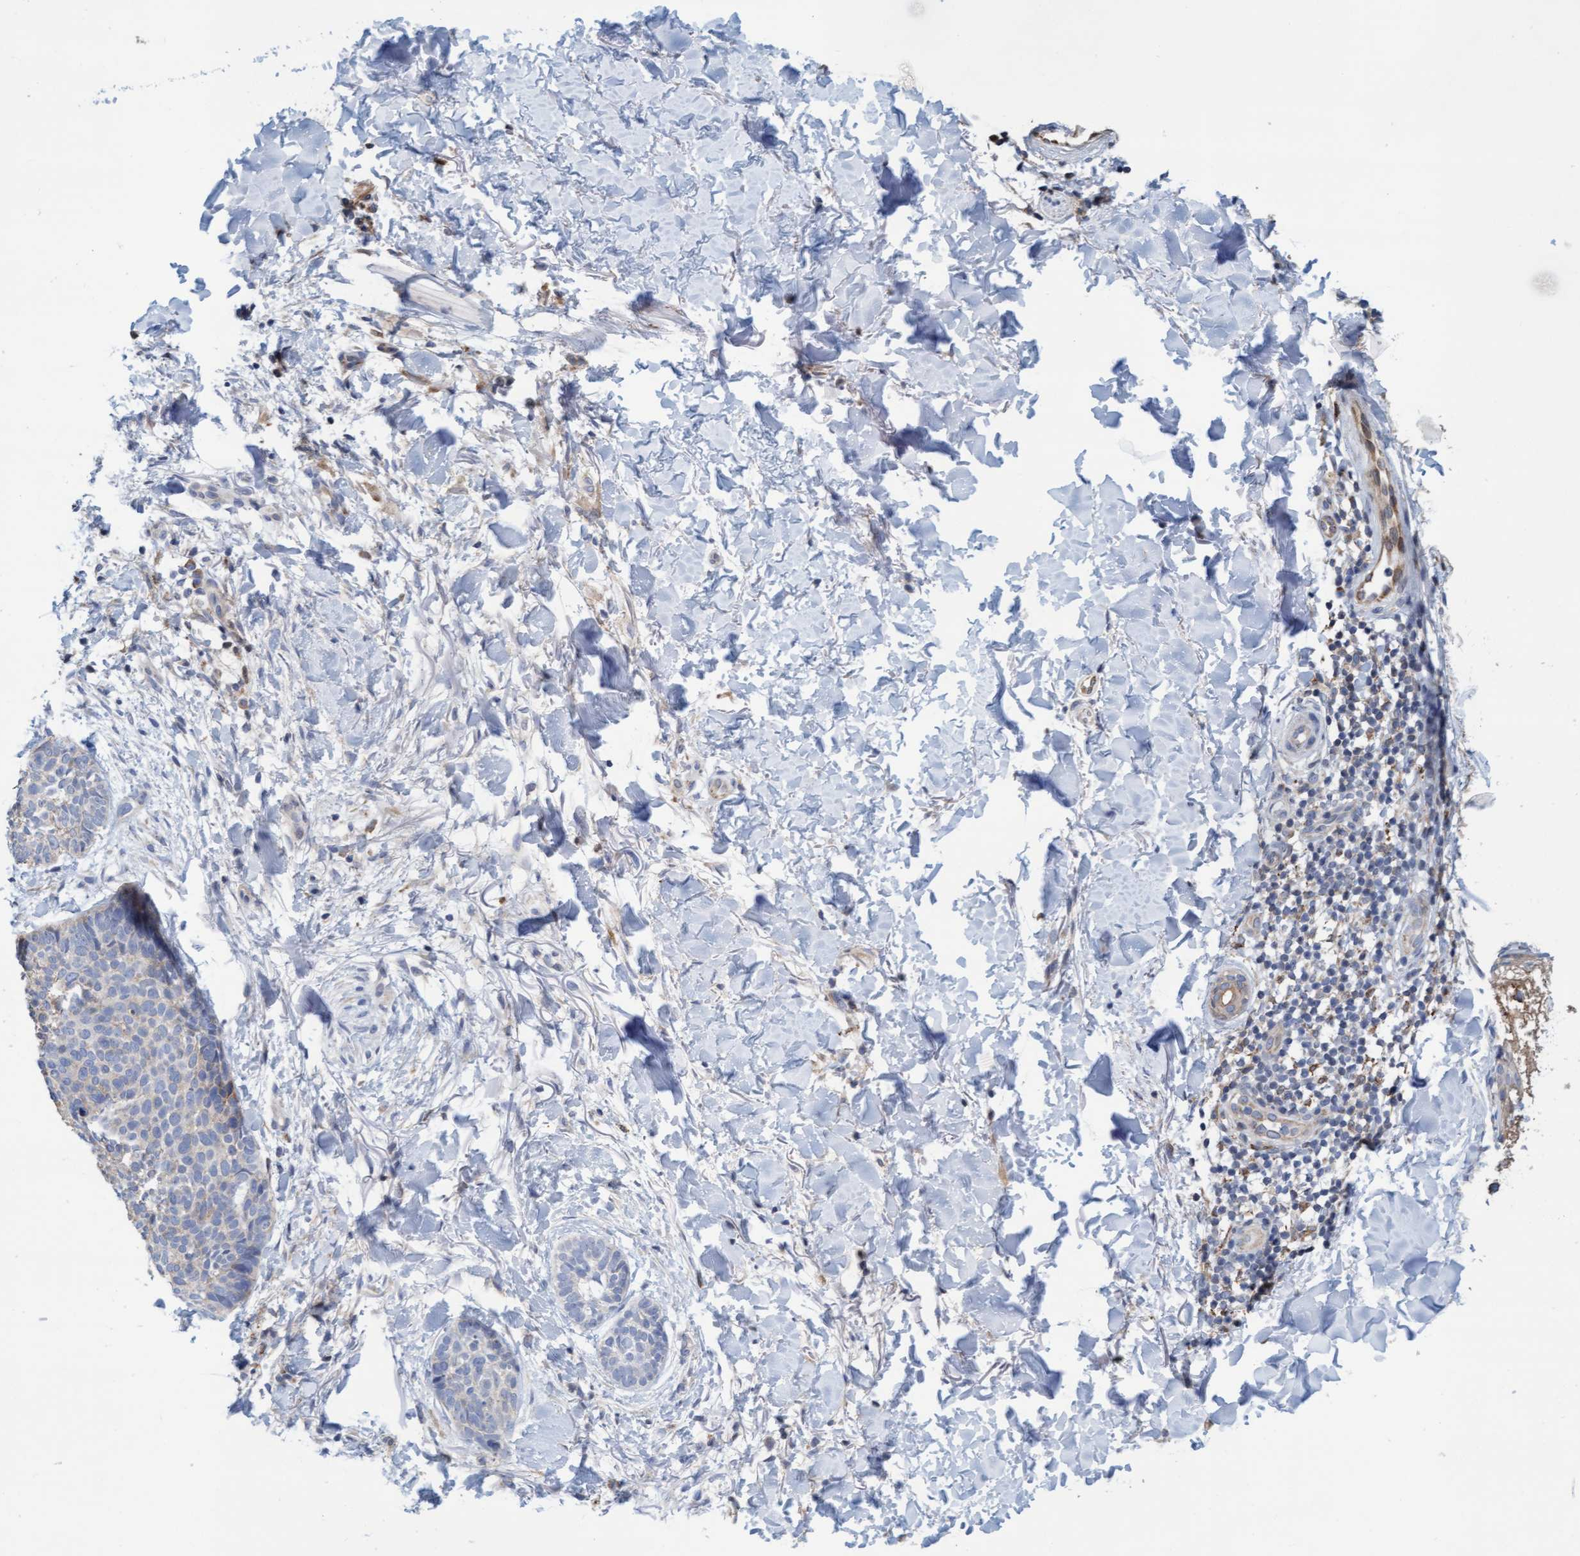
{"staining": {"intensity": "negative", "quantity": "none", "location": "none"}, "tissue": "skin cancer", "cell_type": "Tumor cells", "image_type": "cancer", "snomed": [{"axis": "morphology", "description": "Normal tissue, NOS"}, {"axis": "morphology", "description": "Basal cell carcinoma"}, {"axis": "topography", "description": "Skin"}], "caption": "This image is of skin basal cell carcinoma stained with immunohistochemistry to label a protein in brown with the nuclei are counter-stained blue. There is no expression in tumor cells.", "gene": "SLC28A3", "patient": {"sex": "male", "age": 67}}